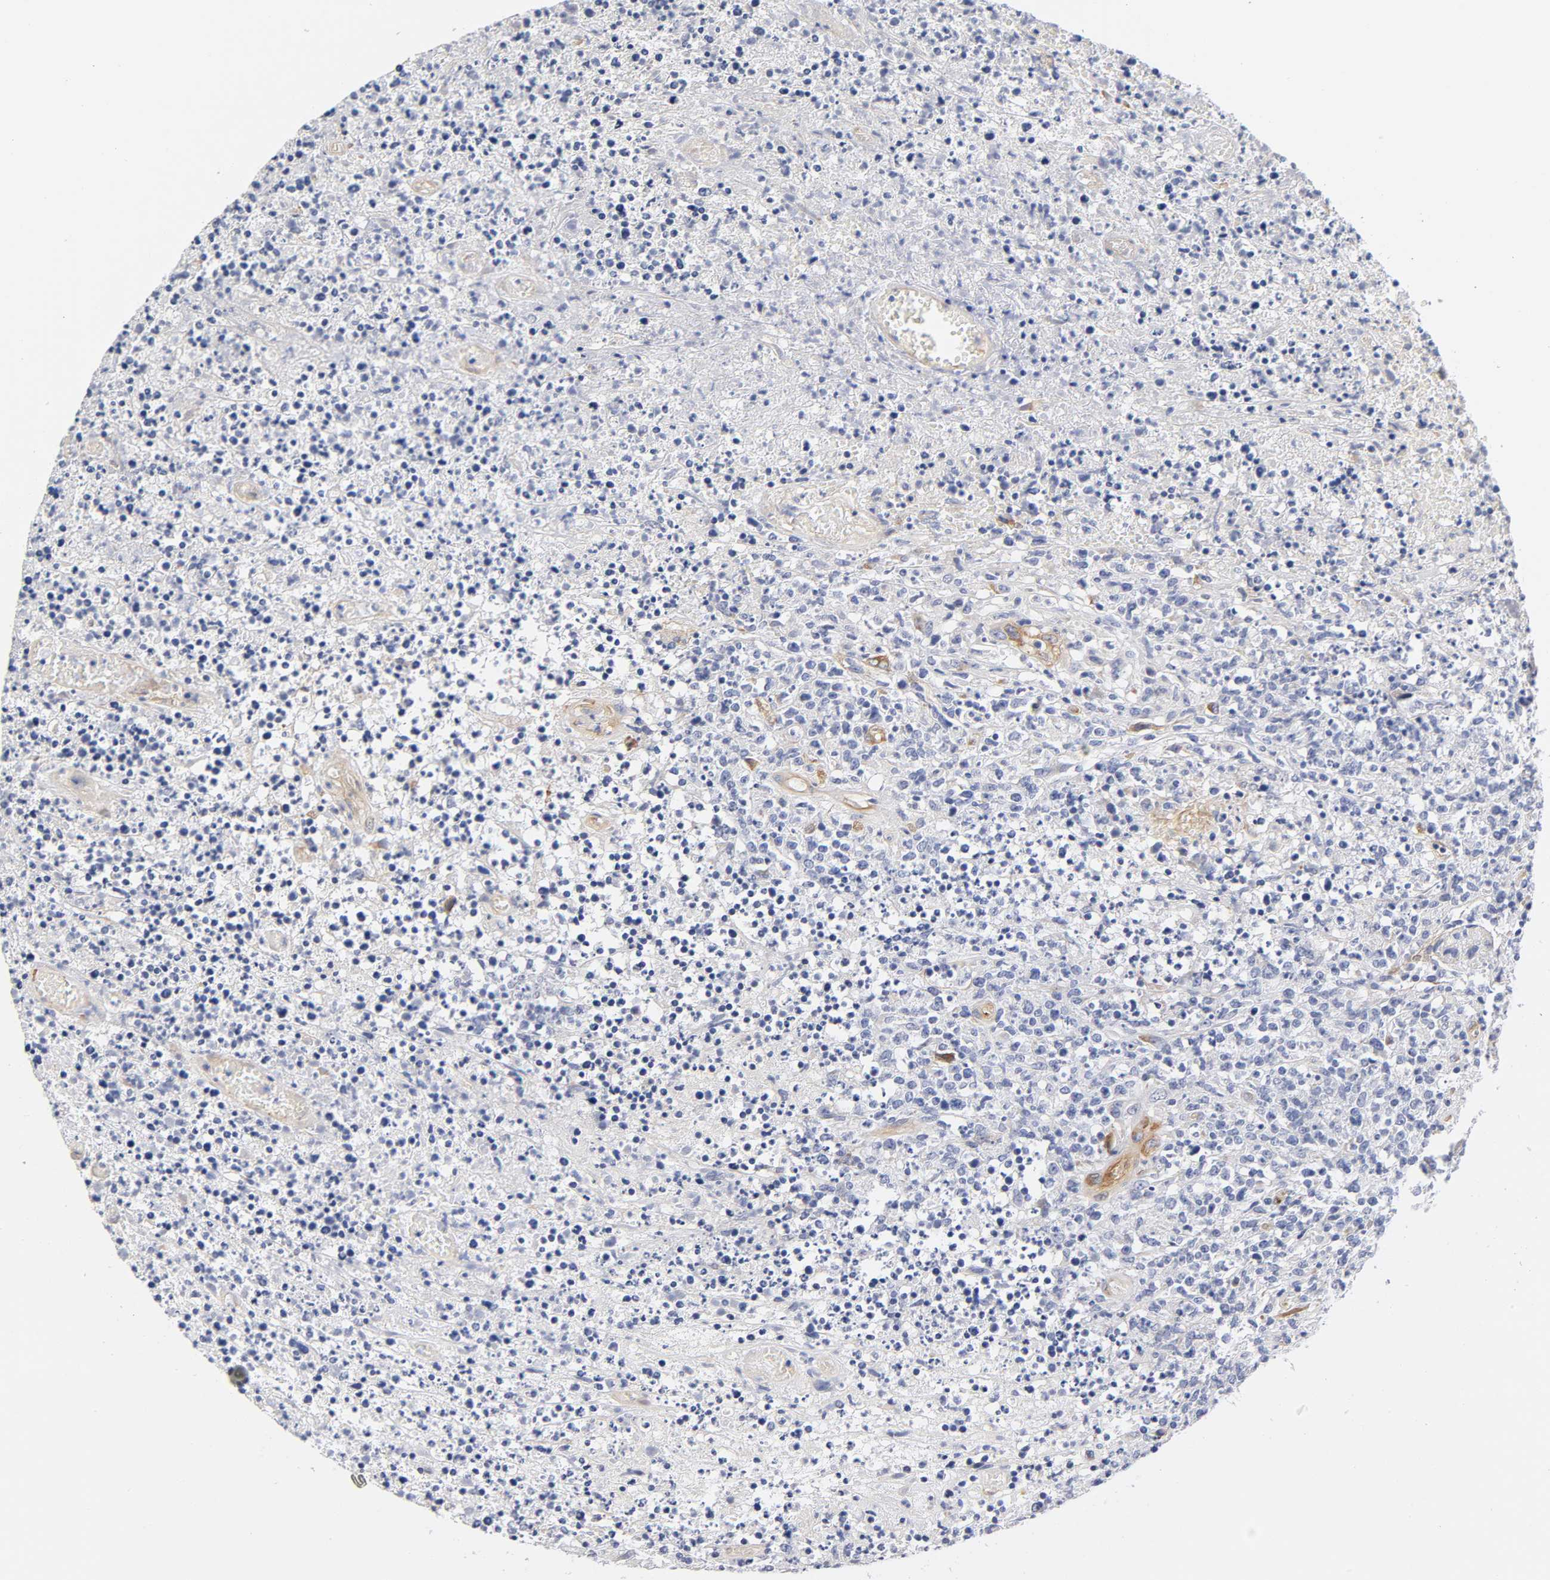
{"staining": {"intensity": "negative", "quantity": "none", "location": "none"}, "tissue": "lymphoma", "cell_type": "Tumor cells", "image_type": "cancer", "snomed": [{"axis": "morphology", "description": "Malignant lymphoma, non-Hodgkin's type, High grade"}, {"axis": "topography", "description": "Lymph node"}], "caption": "High-grade malignant lymphoma, non-Hodgkin's type was stained to show a protein in brown. There is no significant positivity in tumor cells.", "gene": "LAMB1", "patient": {"sex": "female", "age": 84}}